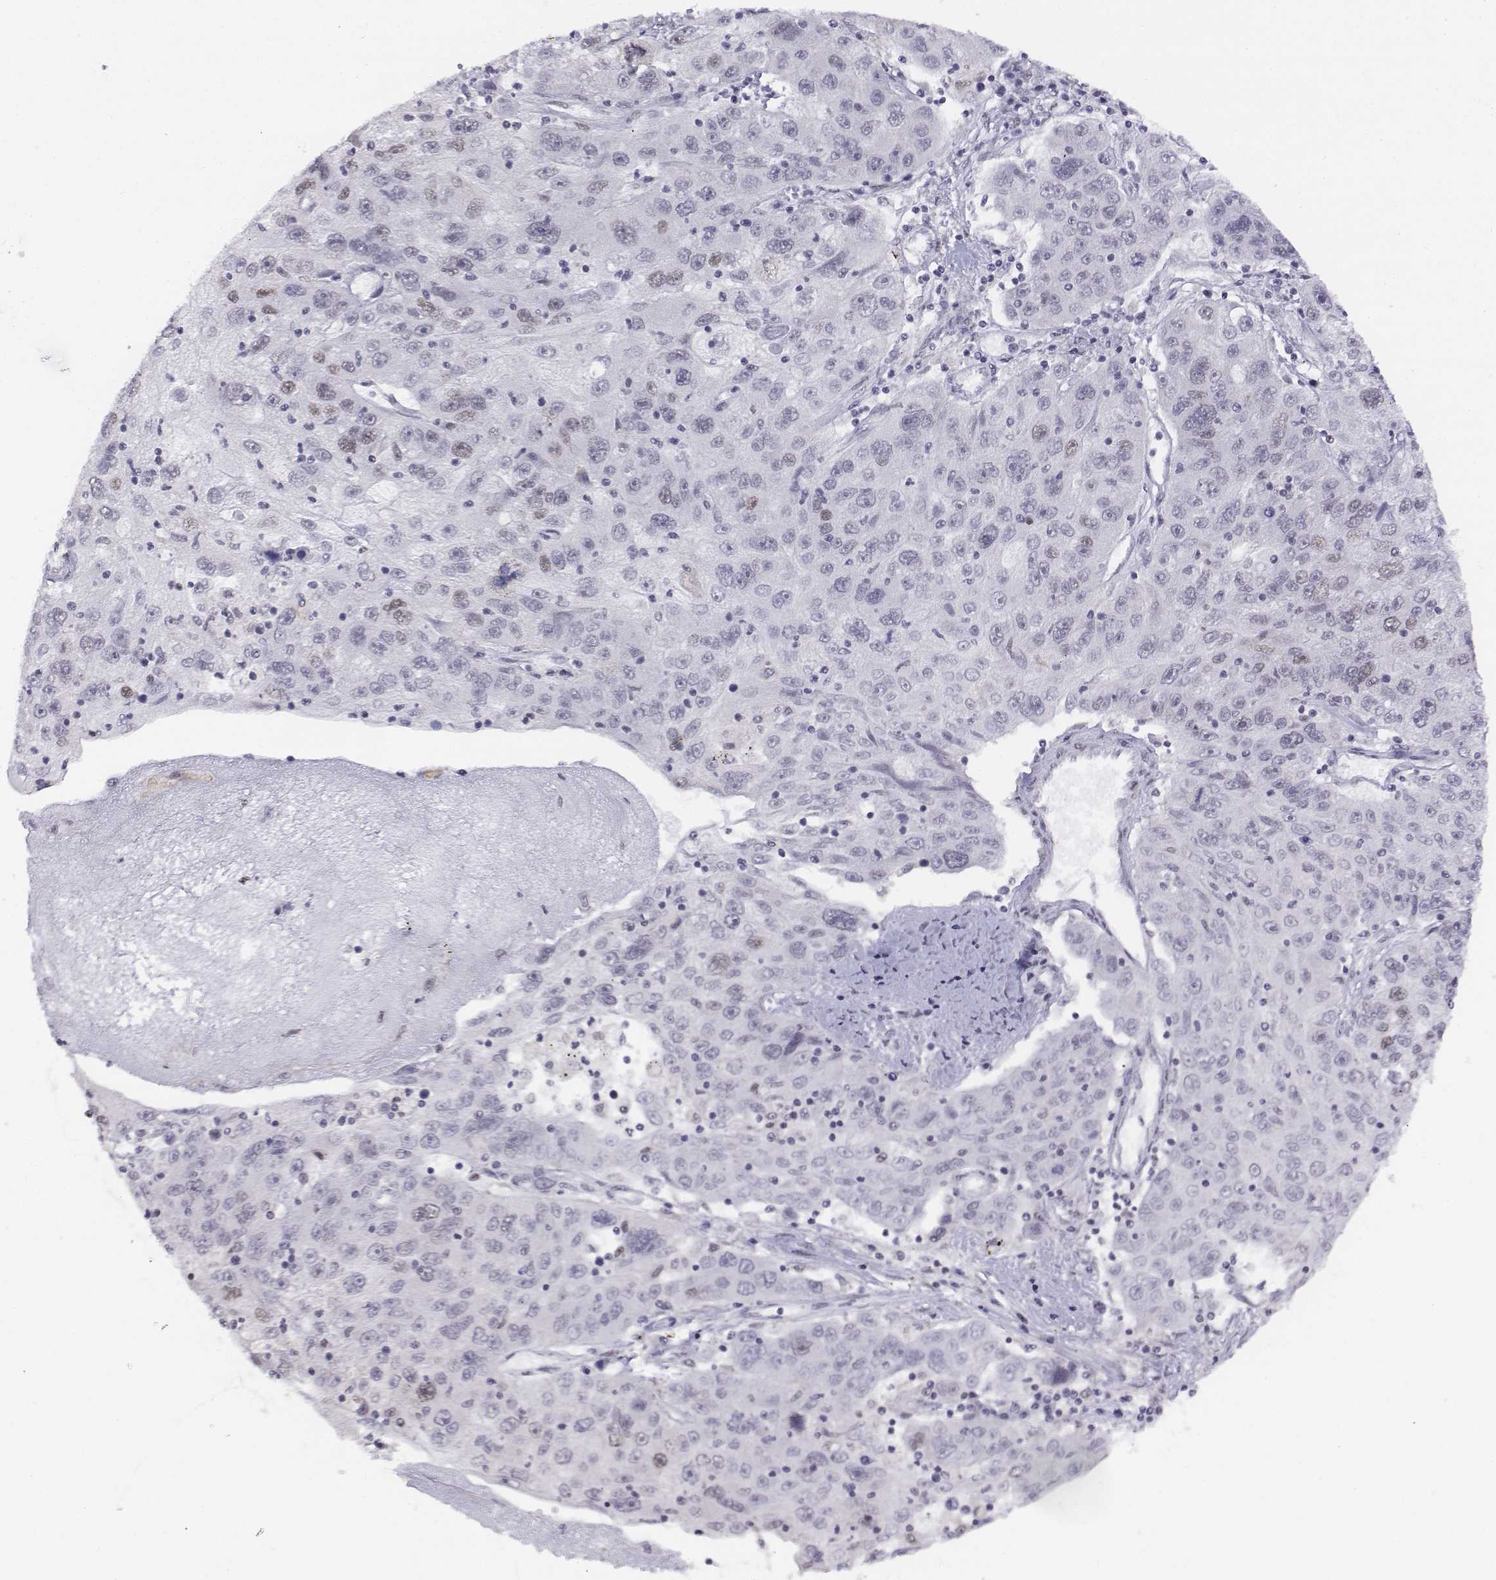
{"staining": {"intensity": "weak", "quantity": "<25%", "location": "nuclear"}, "tissue": "stomach cancer", "cell_type": "Tumor cells", "image_type": "cancer", "snomed": [{"axis": "morphology", "description": "Adenocarcinoma, NOS"}, {"axis": "topography", "description": "Stomach"}], "caption": "A high-resolution histopathology image shows immunohistochemistry staining of stomach cancer, which reveals no significant positivity in tumor cells.", "gene": "SETD1A", "patient": {"sex": "male", "age": 56}}